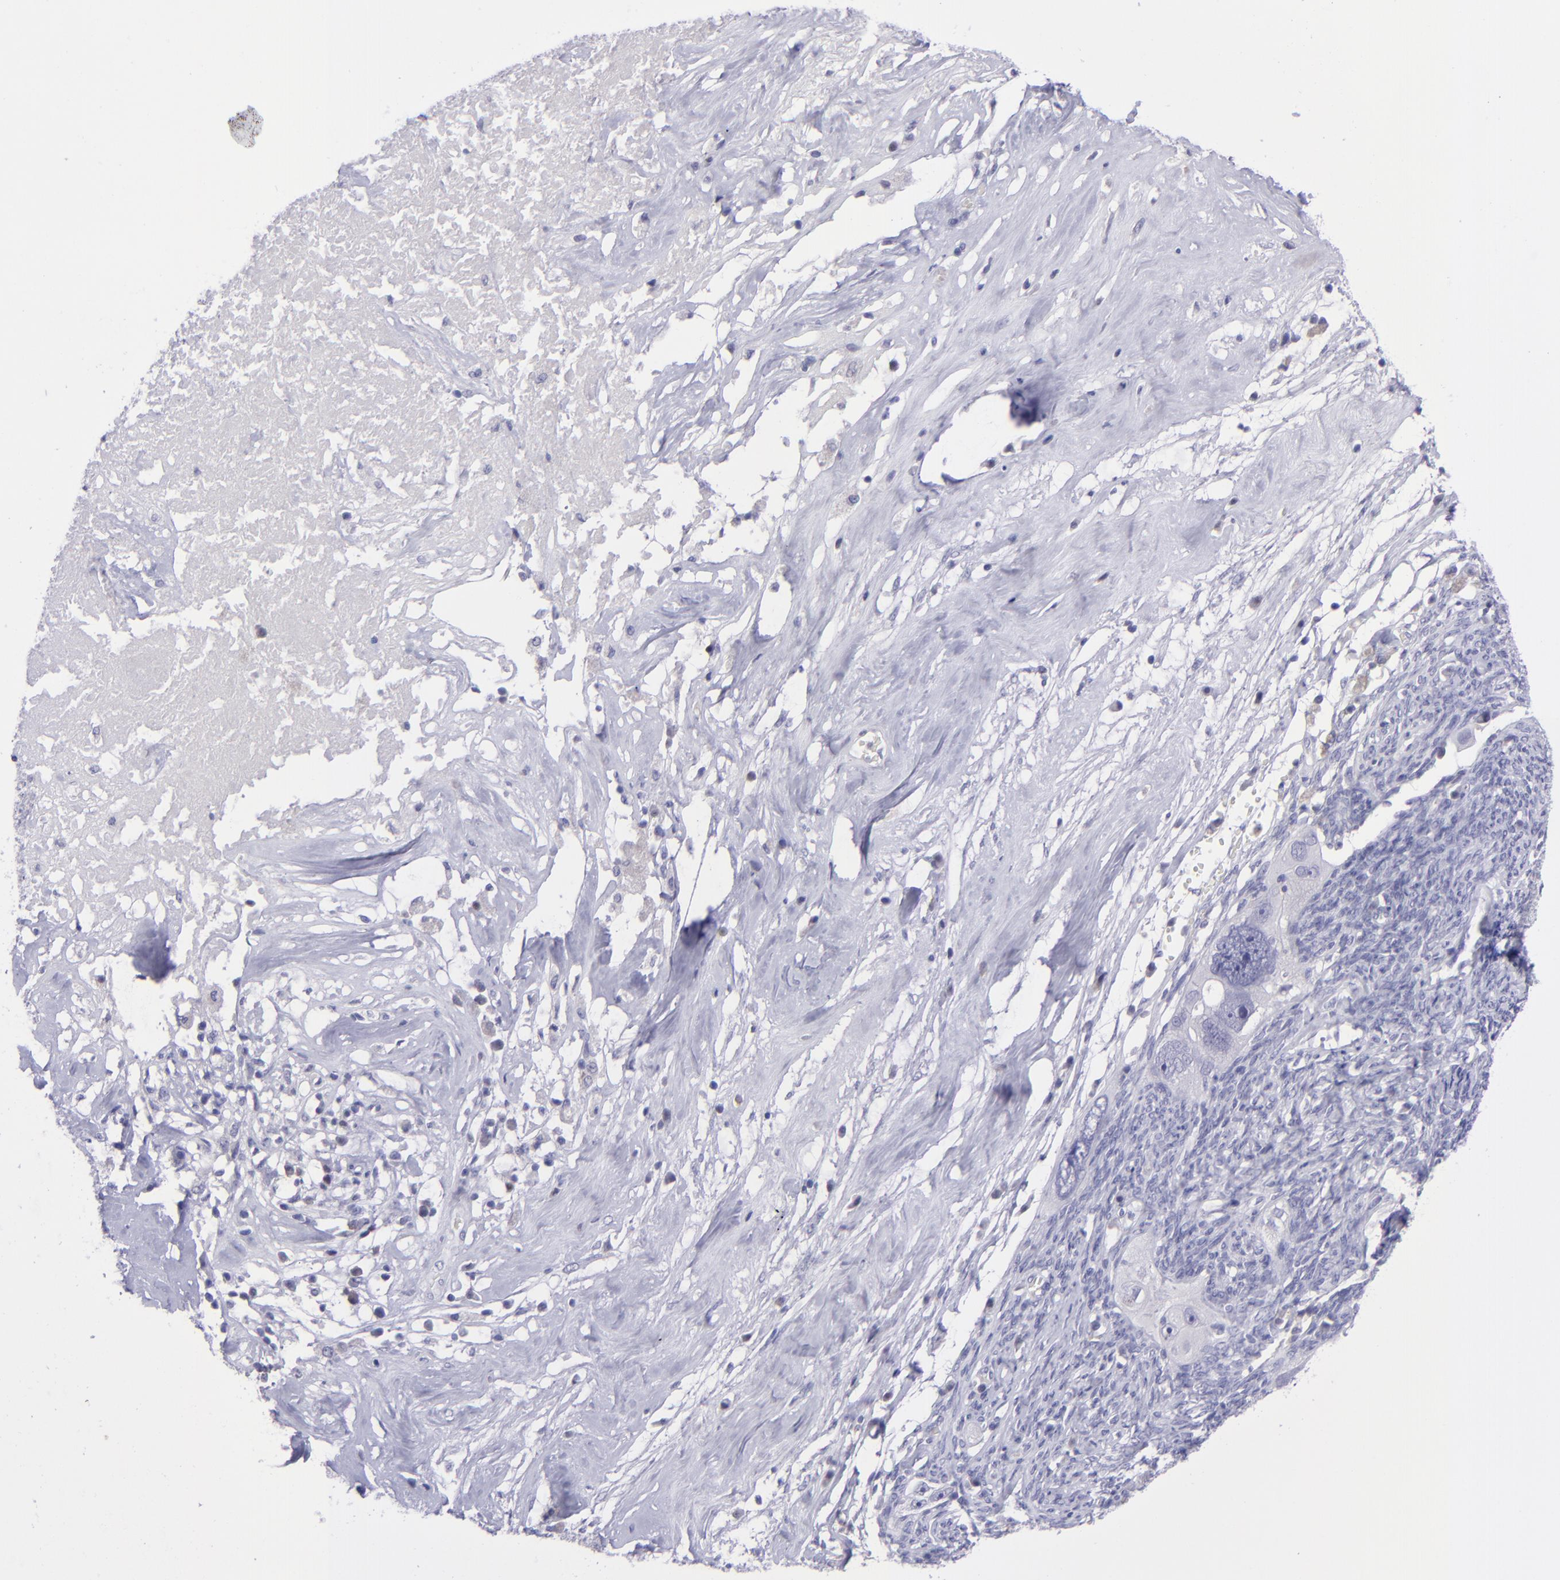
{"staining": {"intensity": "negative", "quantity": "none", "location": "none"}, "tissue": "ovarian cancer", "cell_type": "Tumor cells", "image_type": "cancer", "snomed": [{"axis": "morphology", "description": "Normal tissue, NOS"}, {"axis": "morphology", "description": "Cystadenocarcinoma, serous, NOS"}, {"axis": "topography", "description": "Ovary"}], "caption": "A histopathology image of ovarian cancer (serous cystadenocarcinoma) stained for a protein reveals no brown staining in tumor cells. Nuclei are stained in blue.", "gene": "POU2F2", "patient": {"sex": "female", "age": 62}}